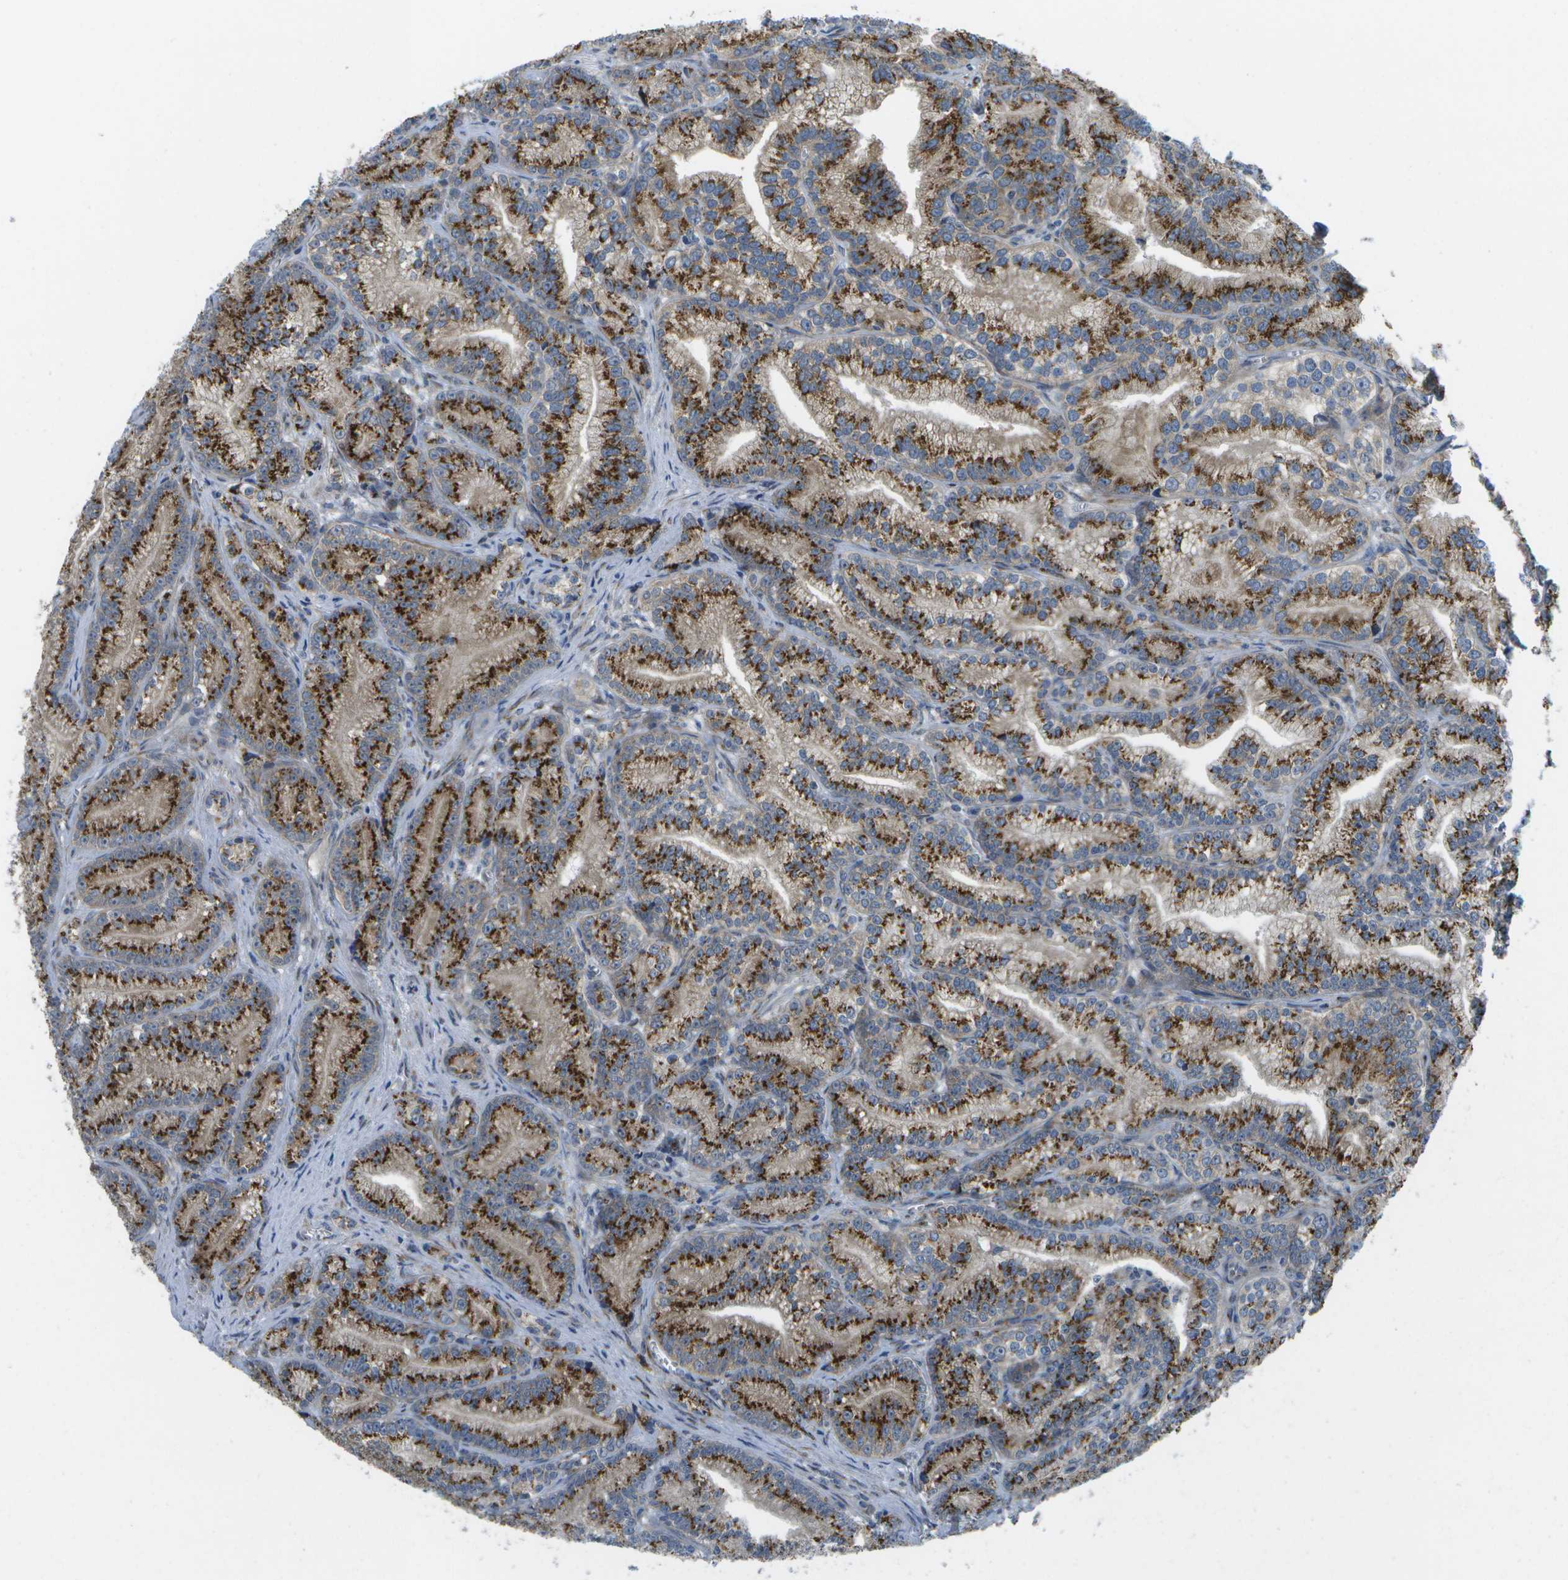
{"staining": {"intensity": "strong", "quantity": ">75%", "location": "cytoplasmic/membranous"}, "tissue": "prostate cancer", "cell_type": "Tumor cells", "image_type": "cancer", "snomed": [{"axis": "morphology", "description": "Adenocarcinoma, Low grade"}, {"axis": "topography", "description": "Prostate"}], "caption": "Prostate low-grade adenocarcinoma stained with immunohistochemistry (IHC) shows strong cytoplasmic/membranous staining in about >75% of tumor cells.", "gene": "QSOX2", "patient": {"sex": "male", "age": 89}}